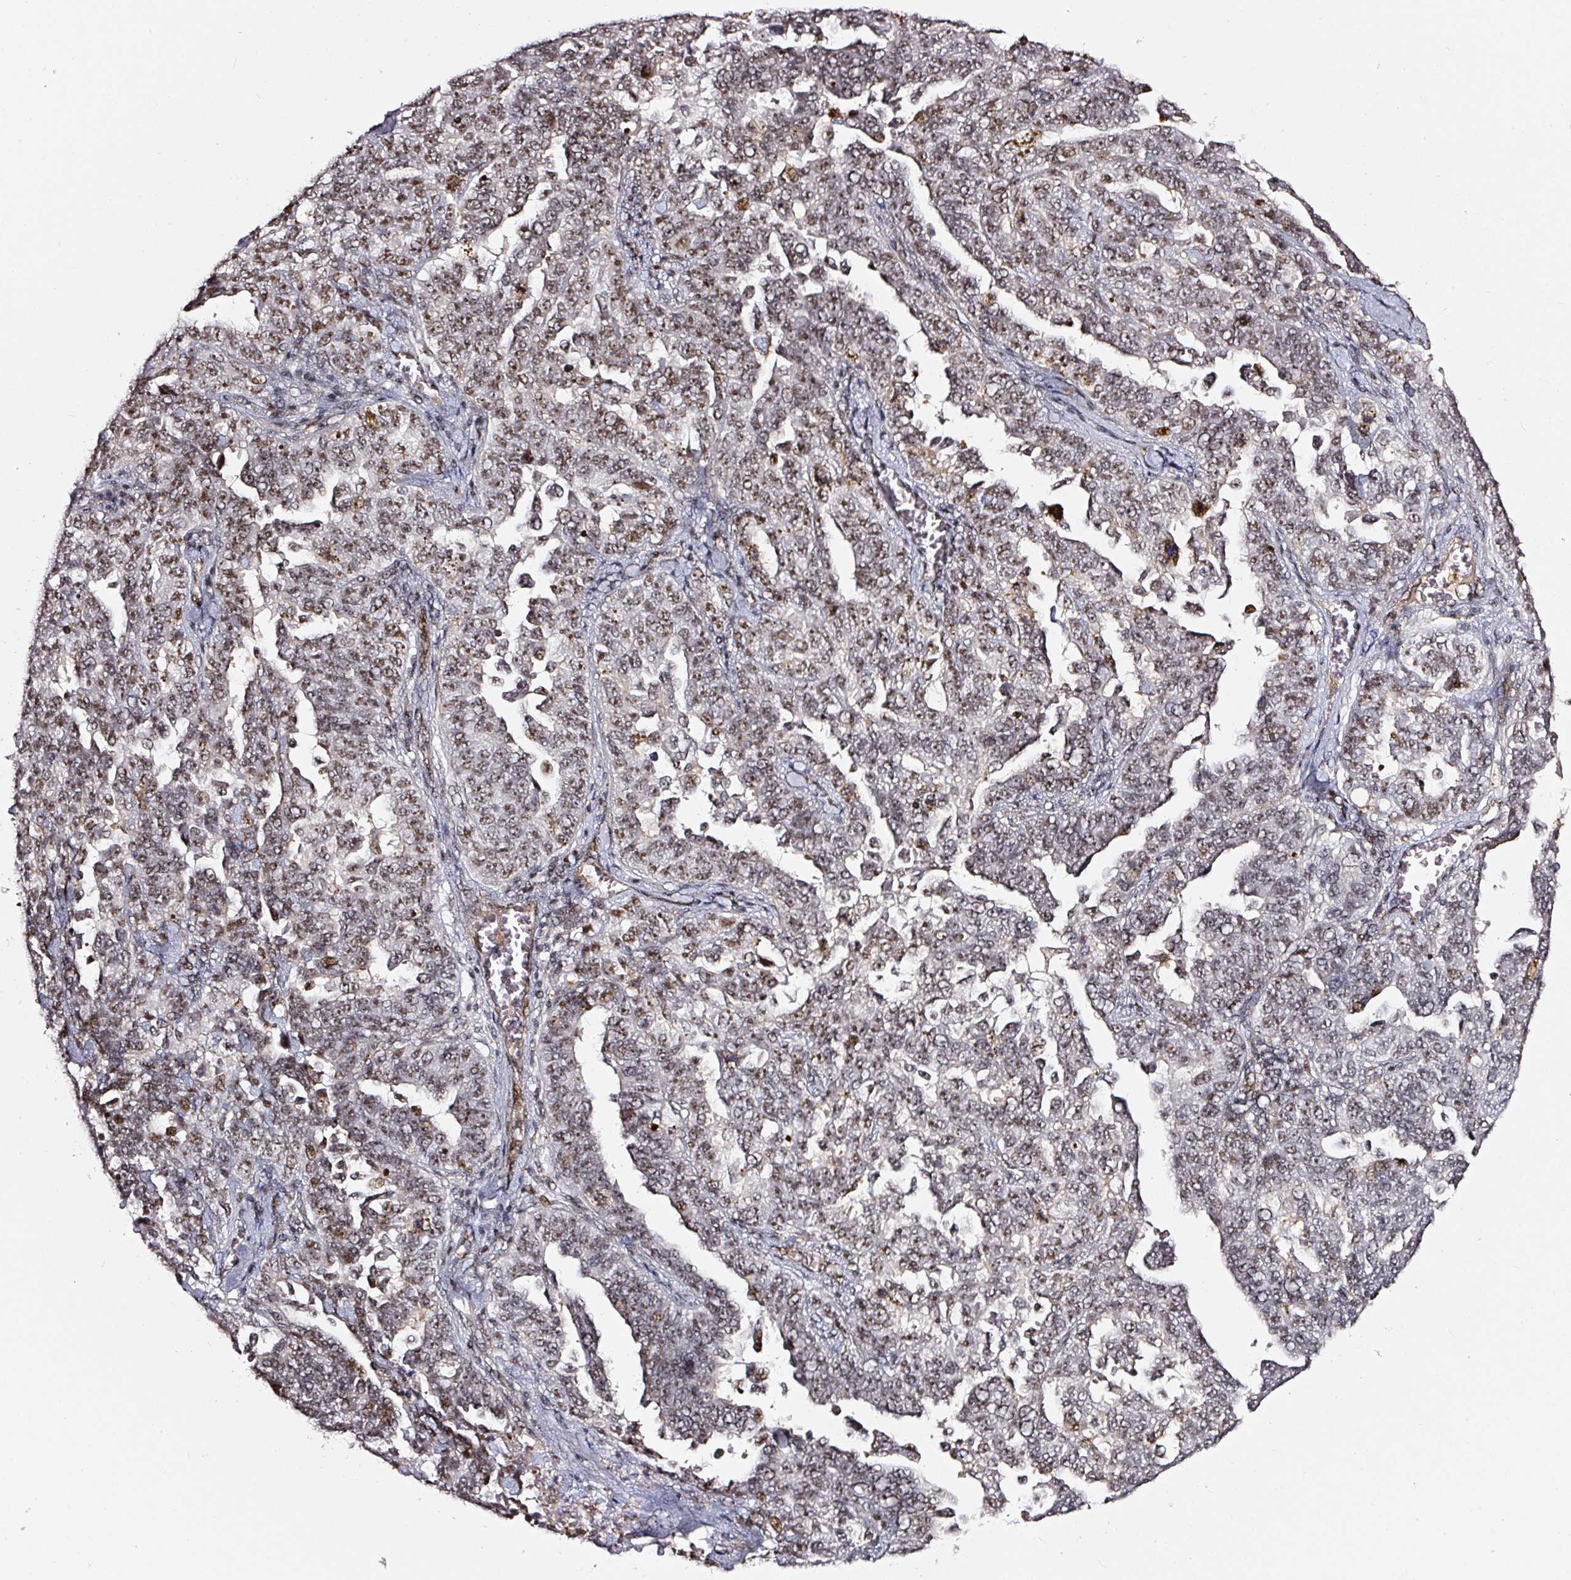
{"staining": {"intensity": "moderate", "quantity": ">75%", "location": "nuclear"}, "tissue": "ovarian cancer", "cell_type": "Tumor cells", "image_type": "cancer", "snomed": [{"axis": "morphology", "description": "Carcinoma, endometroid"}, {"axis": "topography", "description": "Ovary"}], "caption": "Protein expression analysis of human ovarian cancer (endometroid carcinoma) reveals moderate nuclear staining in about >75% of tumor cells. The staining is performed using DAB (3,3'-diaminobenzidine) brown chromogen to label protein expression. The nuclei are counter-stained blue using hematoxylin.", "gene": "MXRA8", "patient": {"sex": "female", "age": 62}}